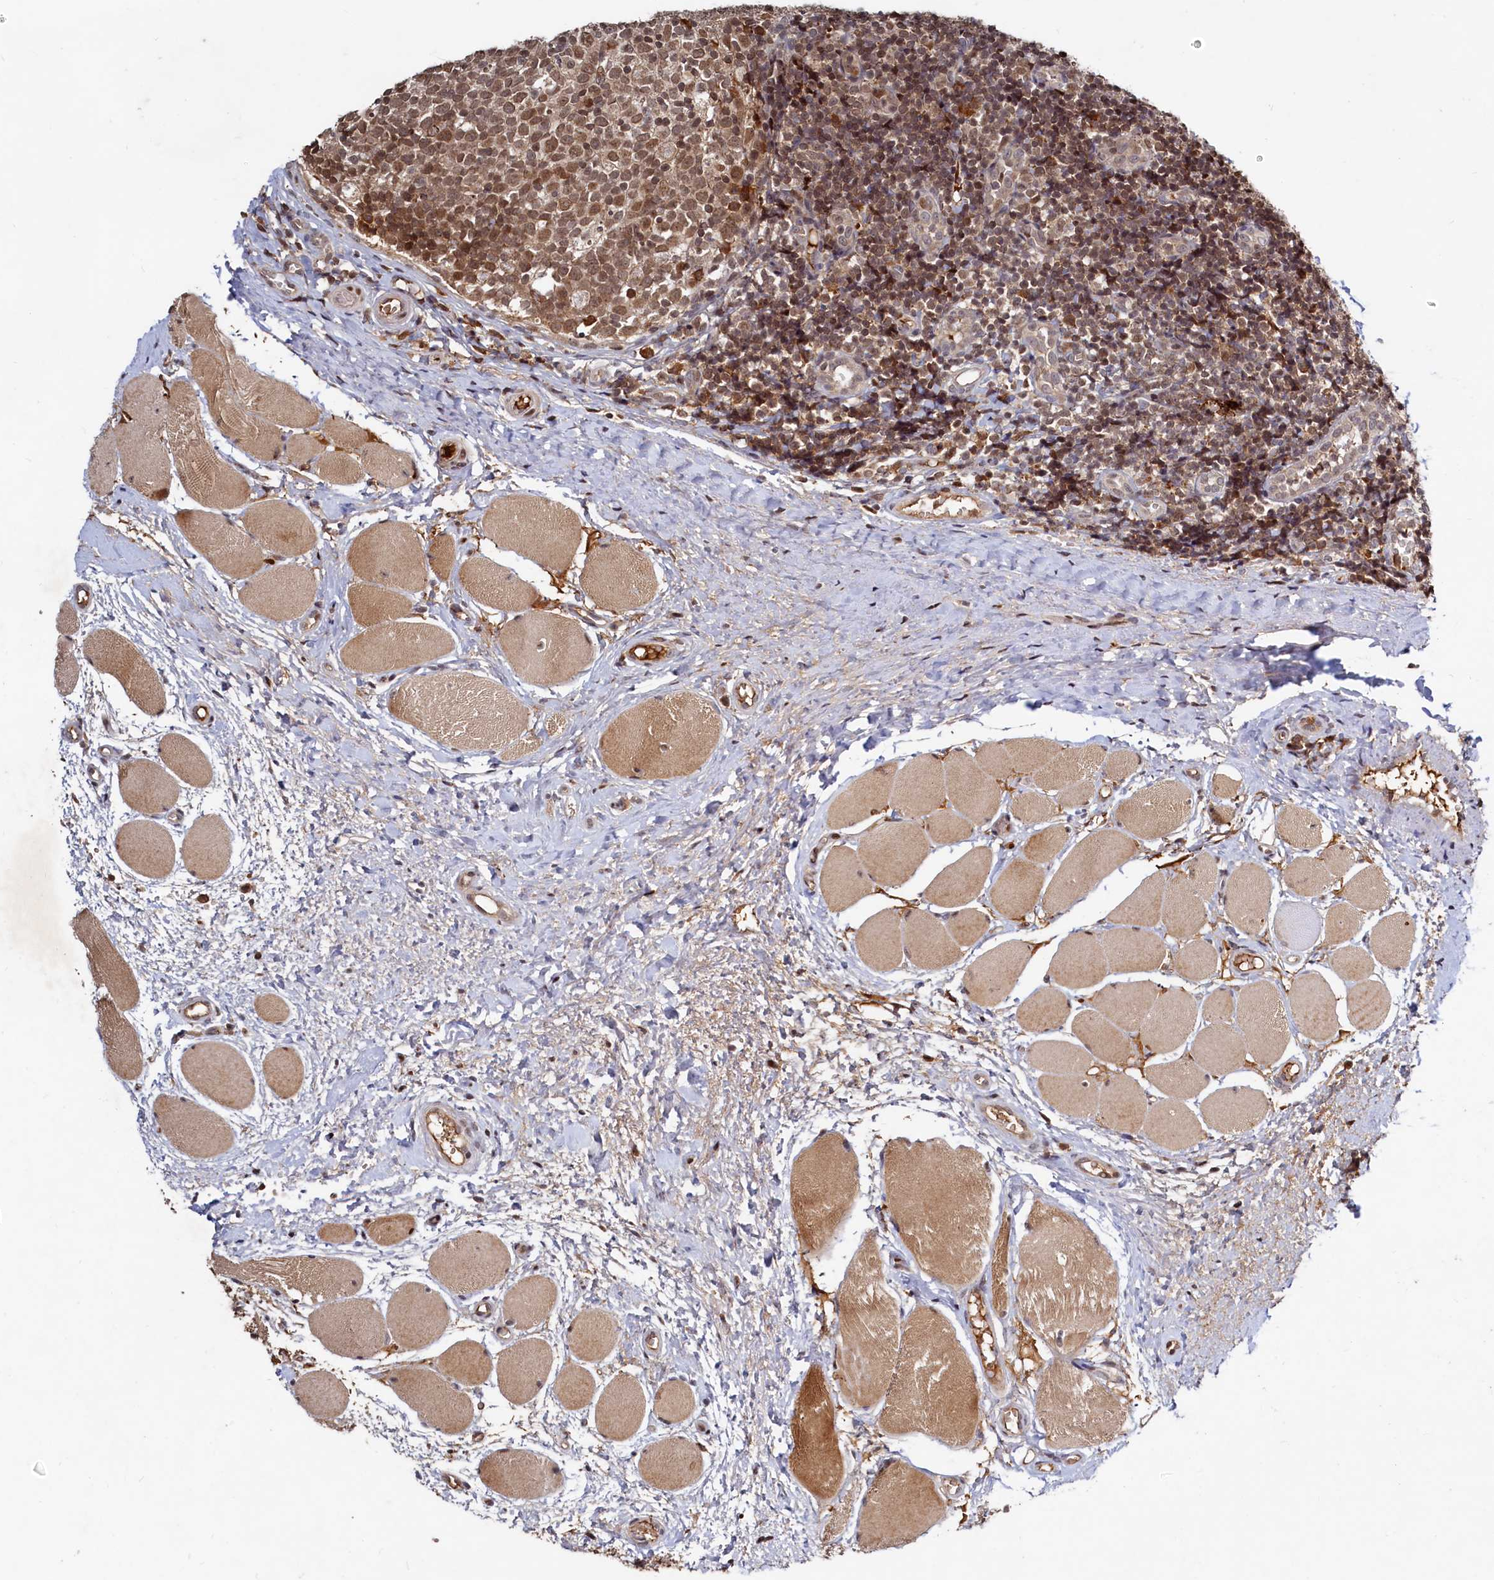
{"staining": {"intensity": "moderate", "quantity": ">75%", "location": "nuclear"}, "tissue": "tonsil", "cell_type": "Germinal center cells", "image_type": "normal", "snomed": [{"axis": "morphology", "description": "Normal tissue, NOS"}, {"axis": "topography", "description": "Tonsil"}], "caption": "The micrograph exhibits immunohistochemical staining of unremarkable tonsil. There is moderate nuclear staining is appreciated in approximately >75% of germinal center cells. The protein is shown in brown color, while the nuclei are stained blue.", "gene": "TRAPPC4", "patient": {"sex": "female", "age": 19}}